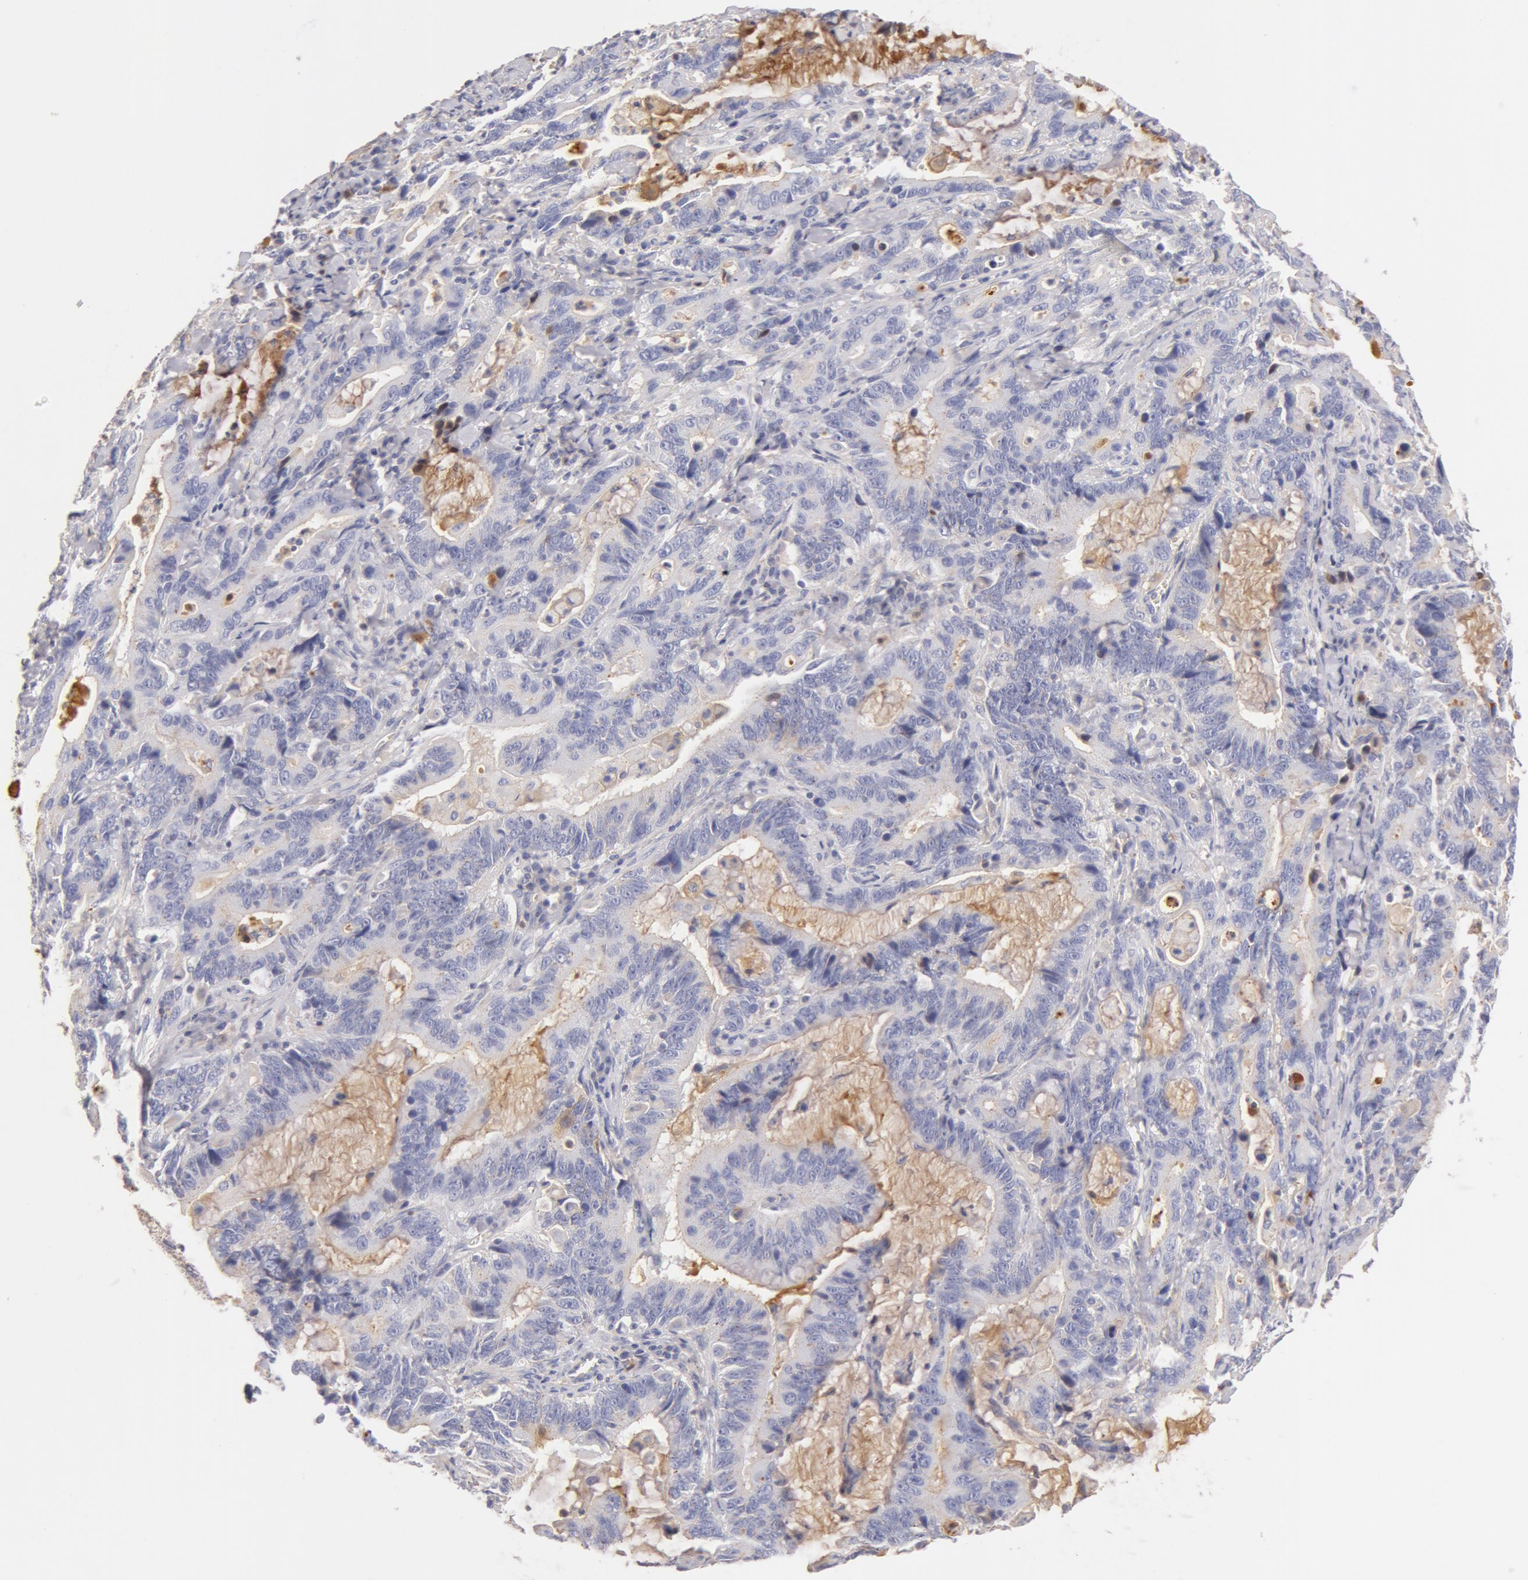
{"staining": {"intensity": "negative", "quantity": "none", "location": "none"}, "tissue": "stomach cancer", "cell_type": "Tumor cells", "image_type": "cancer", "snomed": [{"axis": "morphology", "description": "Adenocarcinoma, NOS"}, {"axis": "topography", "description": "Stomach, upper"}], "caption": "This micrograph is of stomach cancer (adenocarcinoma) stained with immunohistochemistry to label a protein in brown with the nuclei are counter-stained blue. There is no positivity in tumor cells.", "gene": "GC", "patient": {"sex": "male", "age": 63}}